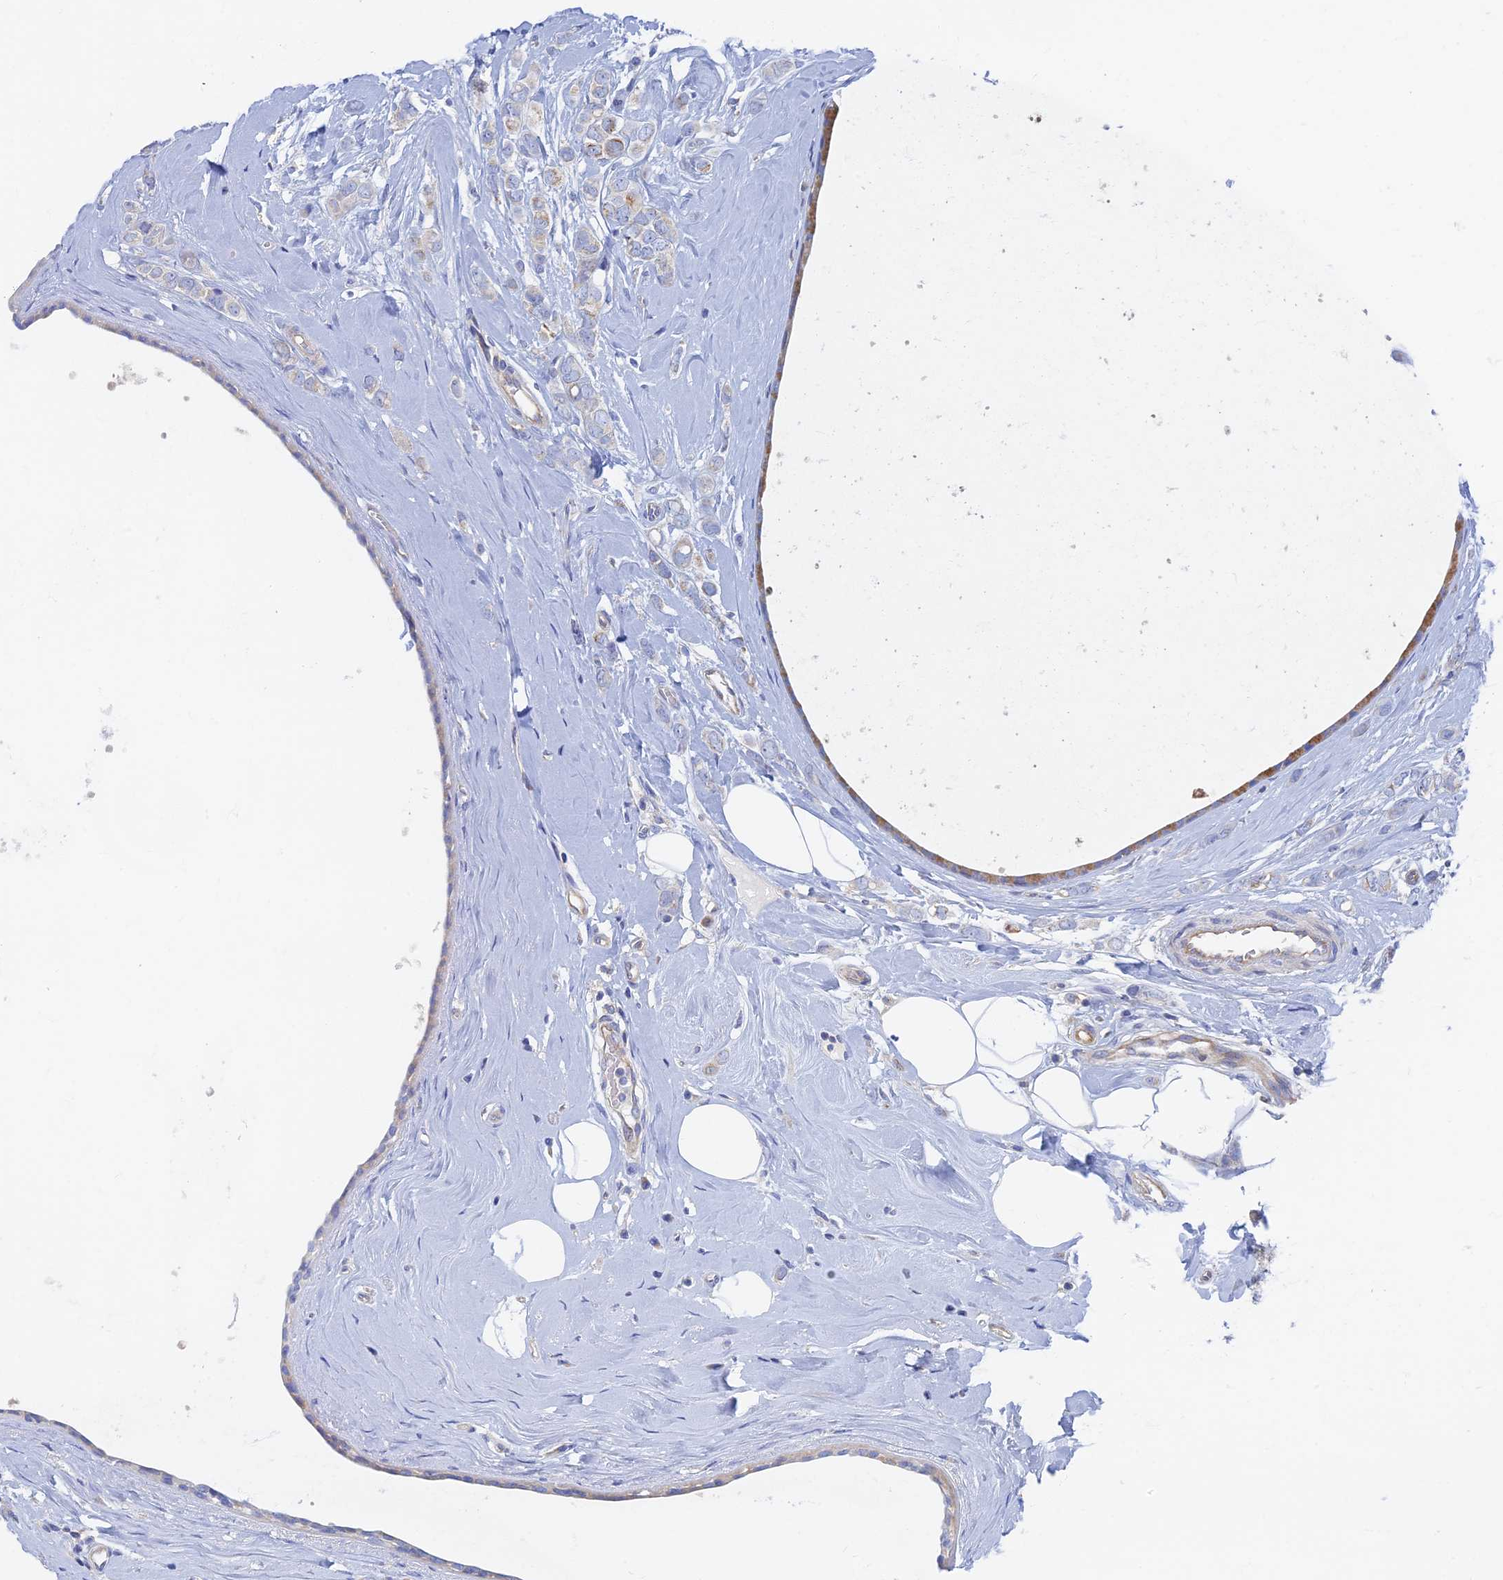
{"staining": {"intensity": "negative", "quantity": "none", "location": "none"}, "tissue": "breast cancer", "cell_type": "Tumor cells", "image_type": "cancer", "snomed": [{"axis": "morphology", "description": "Lobular carcinoma"}, {"axis": "topography", "description": "Breast"}], "caption": "Immunohistochemical staining of lobular carcinoma (breast) displays no significant staining in tumor cells.", "gene": "TMEM44", "patient": {"sex": "female", "age": 47}}